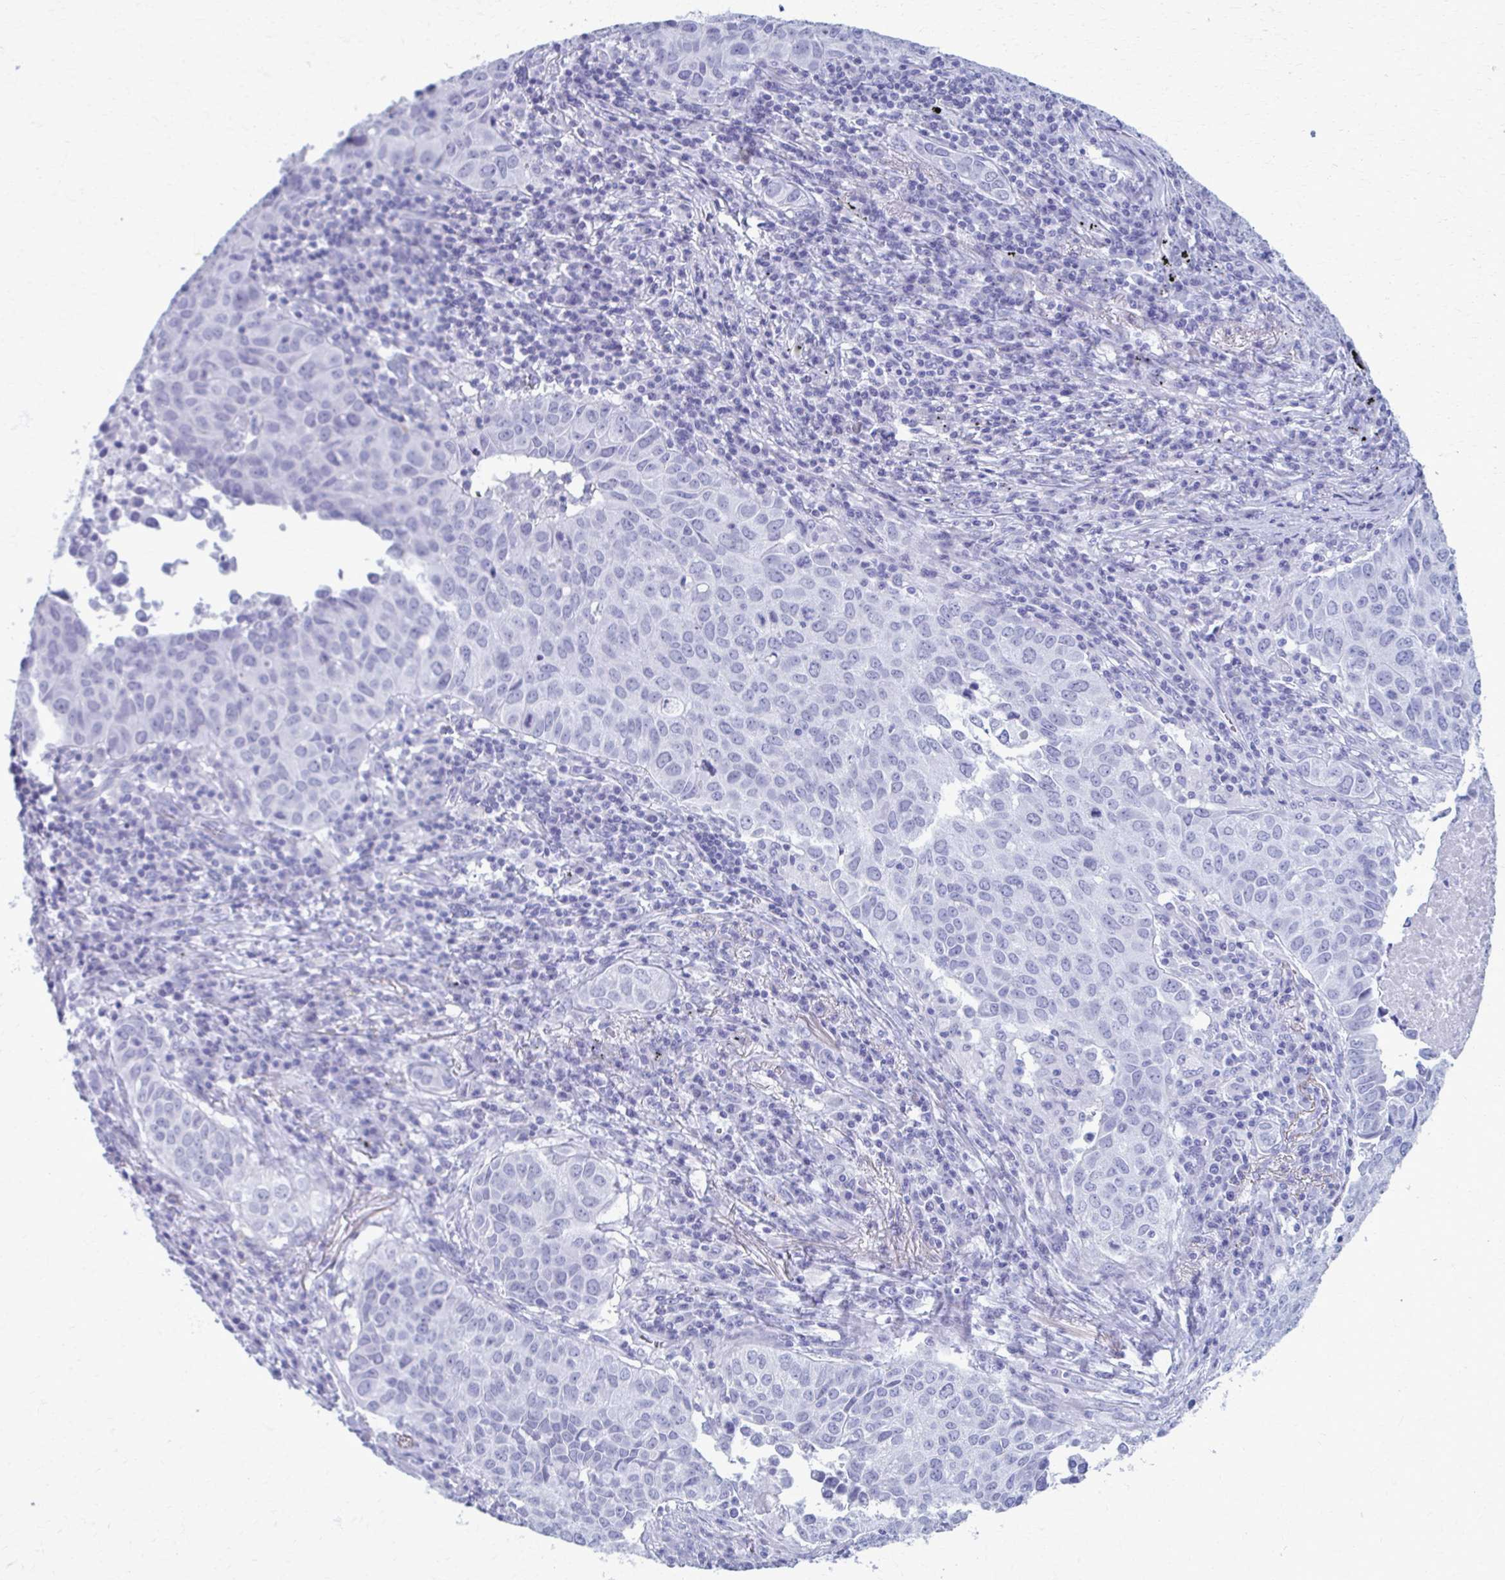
{"staining": {"intensity": "negative", "quantity": "none", "location": "none"}, "tissue": "lung cancer", "cell_type": "Tumor cells", "image_type": "cancer", "snomed": [{"axis": "morphology", "description": "Adenocarcinoma, NOS"}, {"axis": "topography", "description": "Lung"}], "caption": "Immunohistochemistry image of human lung cancer stained for a protein (brown), which displays no expression in tumor cells.", "gene": "MPLKIP", "patient": {"sex": "female", "age": 50}}